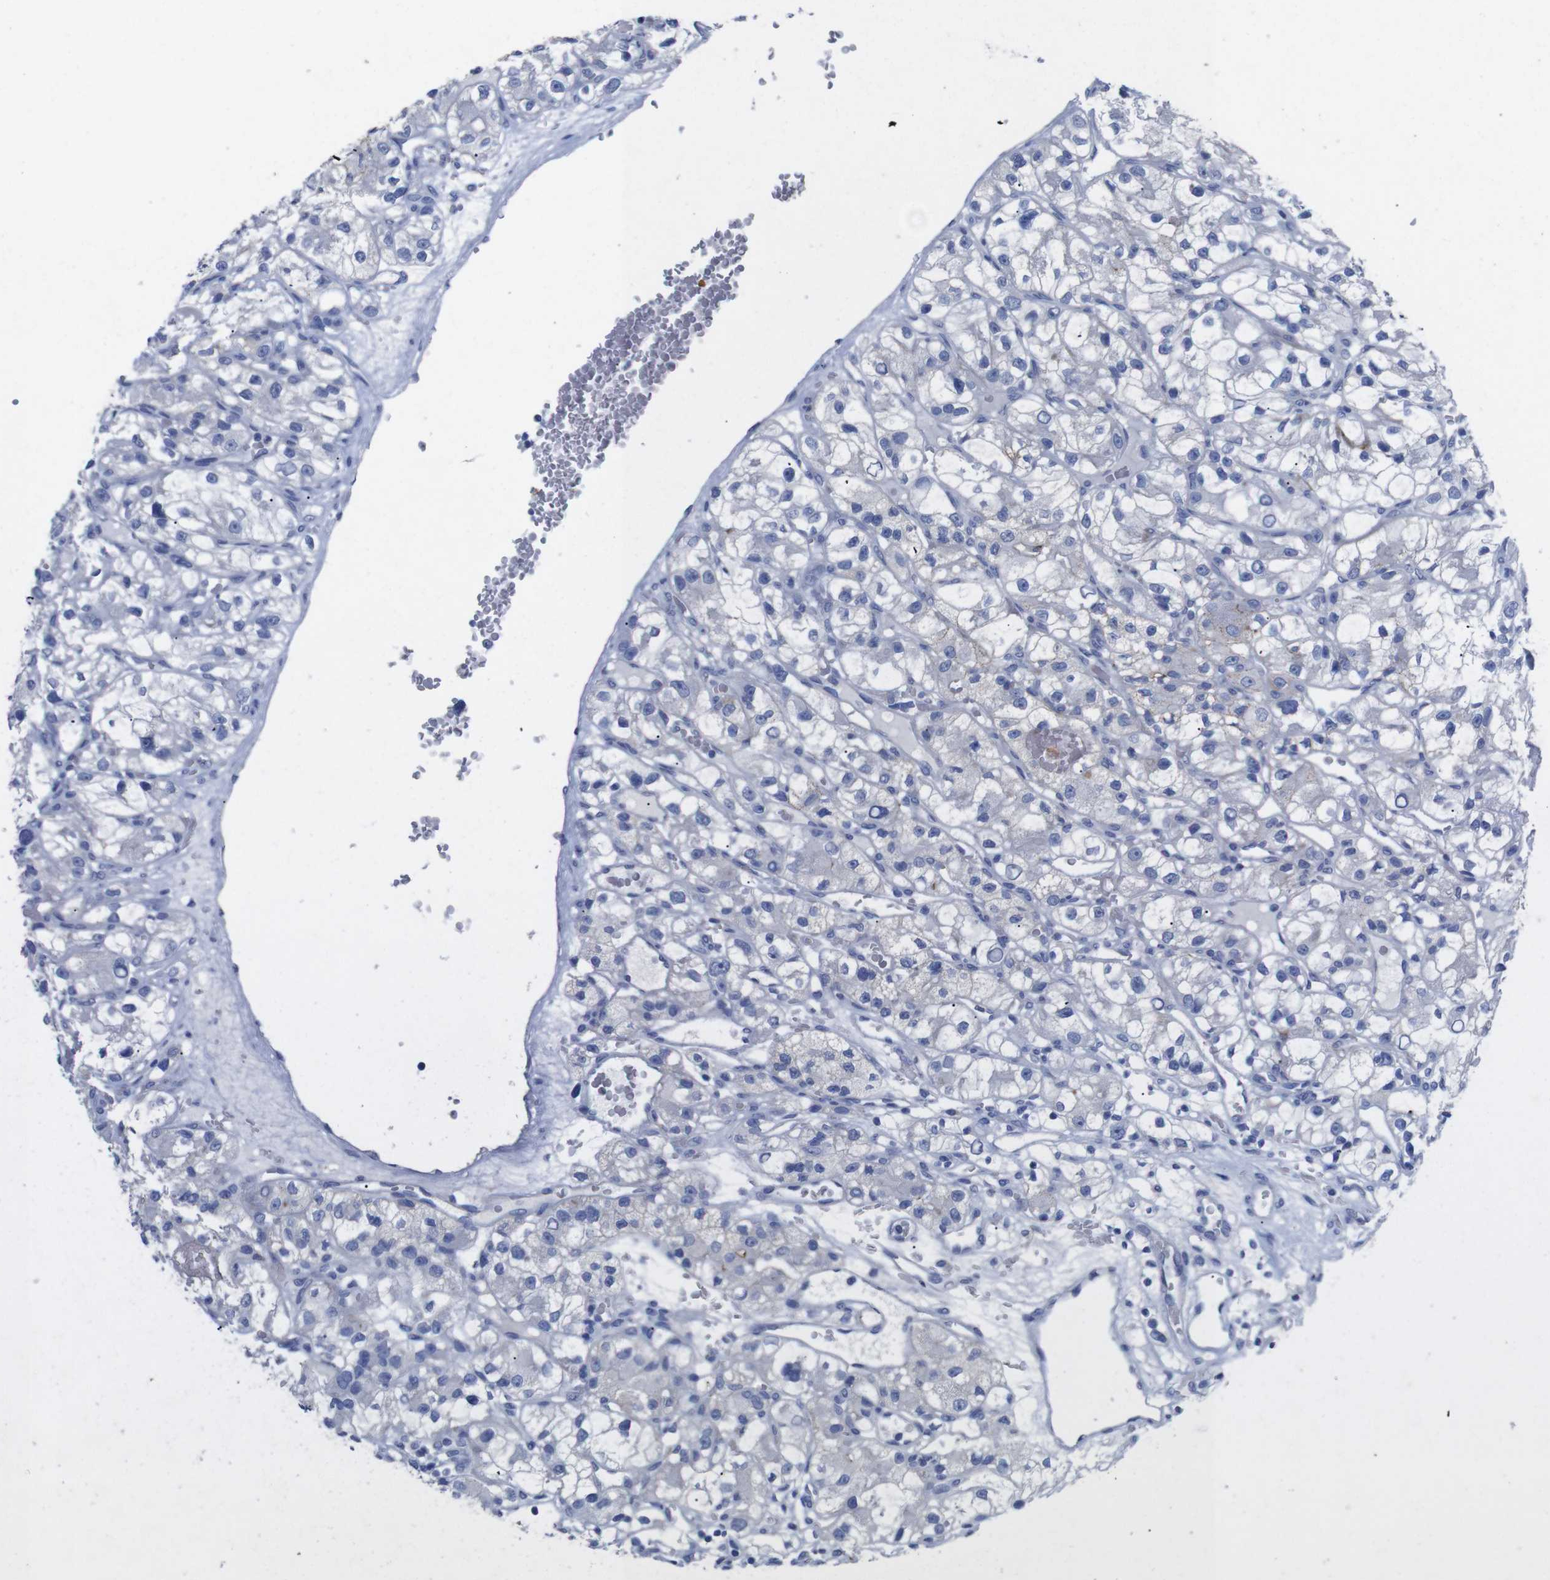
{"staining": {"intensity": "negative", "quantity": "none", "location": "none"}, "tissue": "renal cancer", "cell_type": "Tumor cells", "image_type": "cancer", "snomed": [{"axis": "morphology", "description": "Adenocarcinoma, NOS"}, {"axis": "topography", "description": "Kidney"}], "caption": "This is a image of immunohistochemistry (IHC) staining of adenocarcinoma (renal), which shows no staining in tumor cells.", "gene": "GJB2", "patient": {"sex": "female", "age": 57}}